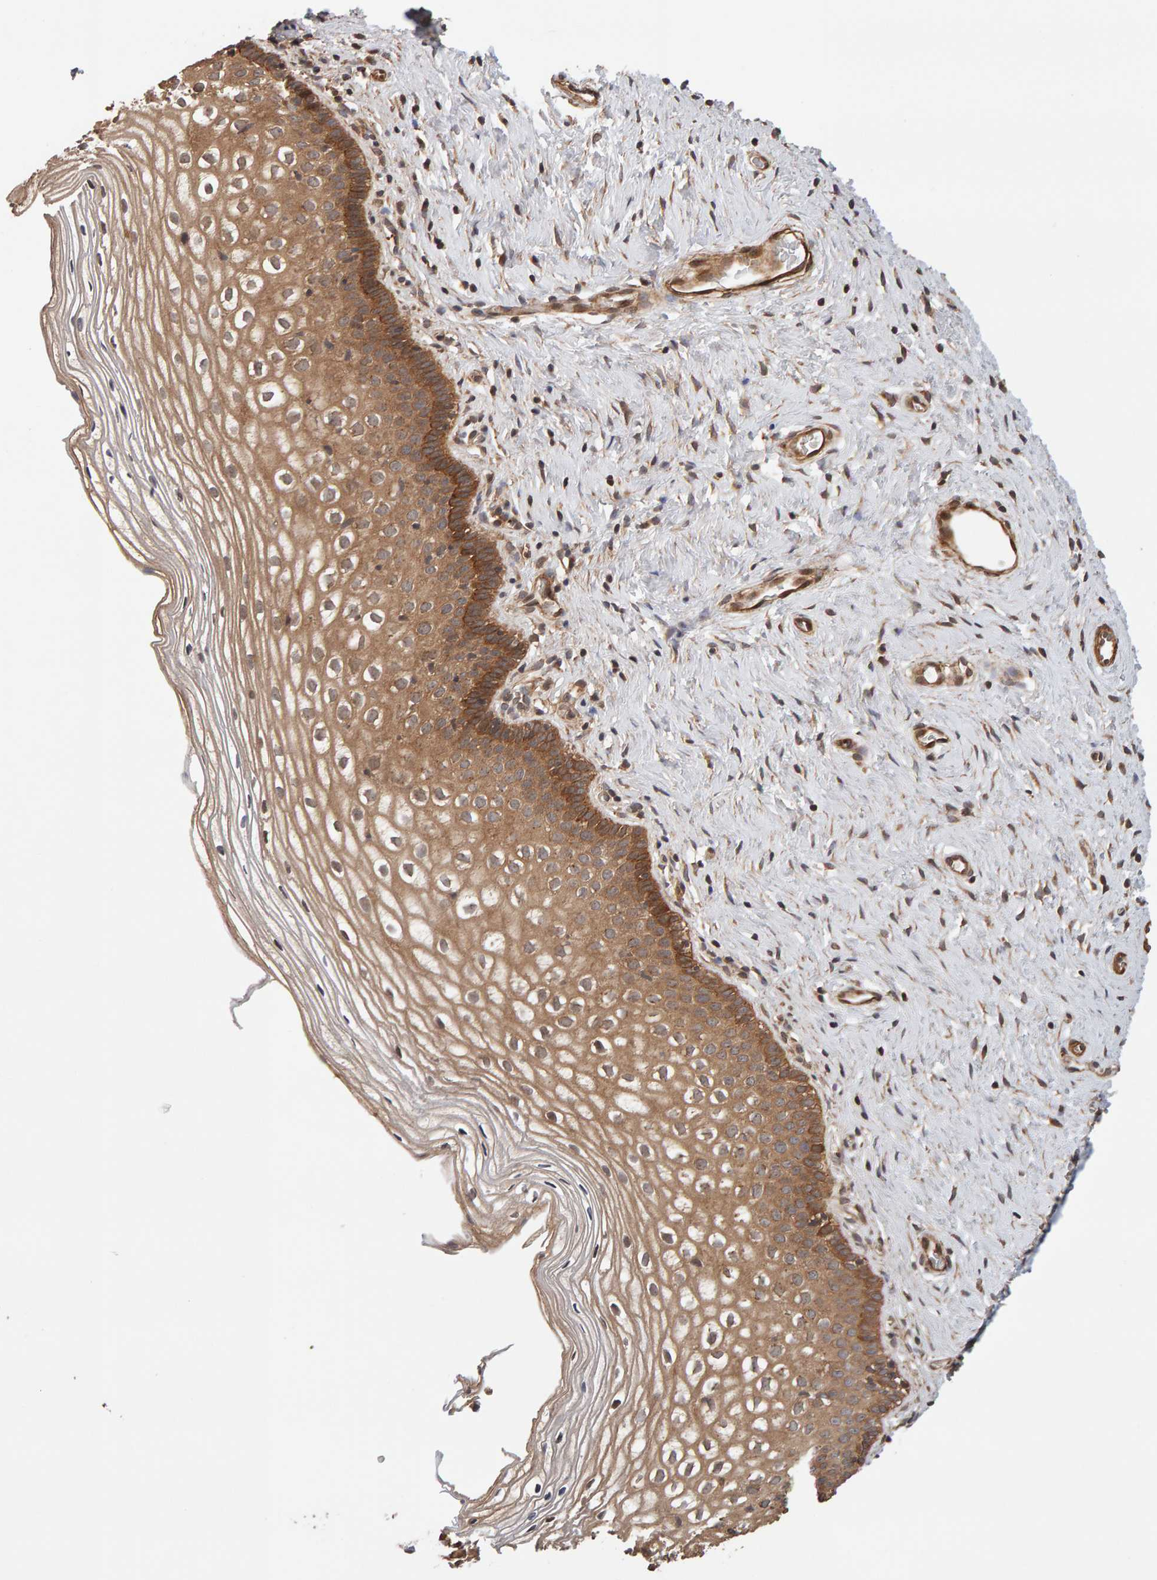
{"staining": {"intensity": "moderate", "quantity": ">75%", "location": "cytoplasmic/membranous"}, "tissue": "cervix", "cell_type": "Squamous epithelial cells", "image_type": "normal", "snomed": [{"axis": "morphology", "description": "Normal tissue, NOS"}, {"axis": "topography", "description": "Cervix"}], "caption": "IHC (DAB (3,3'-diaminobenzidine)) staining of benign human cervix exhibits moderate cytoplasmic/membranous protein staining in approximately >75% of squamous epithelial cells. (DAB (3,3'-diaminobenzidine) IHC with brightfield microscopy, high magnification).", "gene": "SYNRG", "patient": {"sex": "female", "age": 27}}